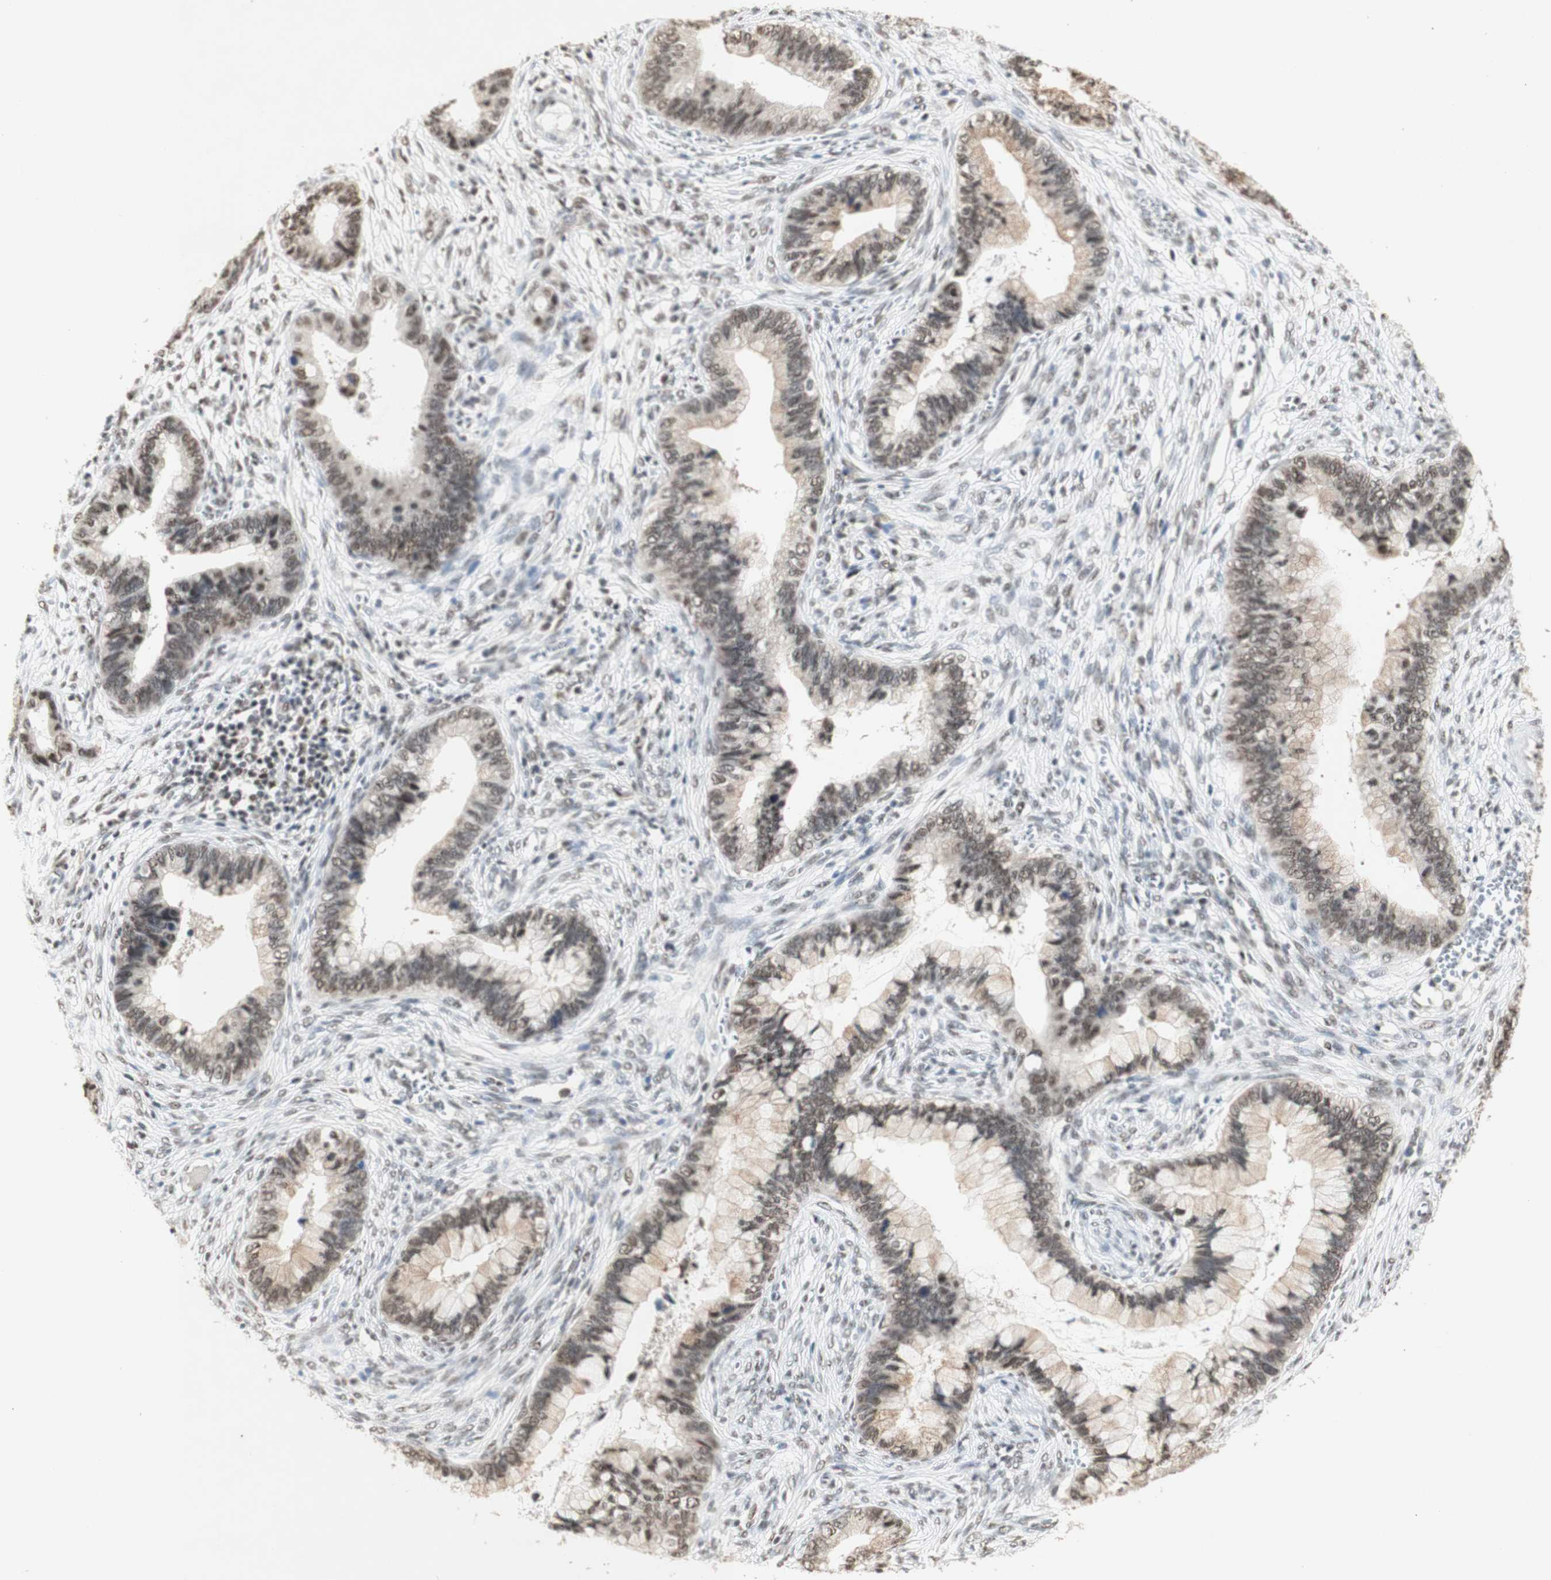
{"staining": {"intensity": "weak", "quantity": ">75%", "location": "cytoplasmic/membranous,nuclear"}, "tissue": "cervical cancer", "cell_type": "Tumor cells", "image_type": "cancer", "snomed": [{"axis": "morphology", "description": "Adenocarcinoma, NOS"}, {"axis": "topography", "description": "Cervix"}], "caption": "This photomicrograph shows cervical cancer (adenocarcinoma) stained with immunohistochemistry (IHC) to label a protein in brown. The cytoplasmic/membranous and nuclear of tumor cells show weak positivity for the protein. Nuclei are counter-stained blue.", "gene": "SNRPB", "patient": {"sex": "female", "age": 44}}